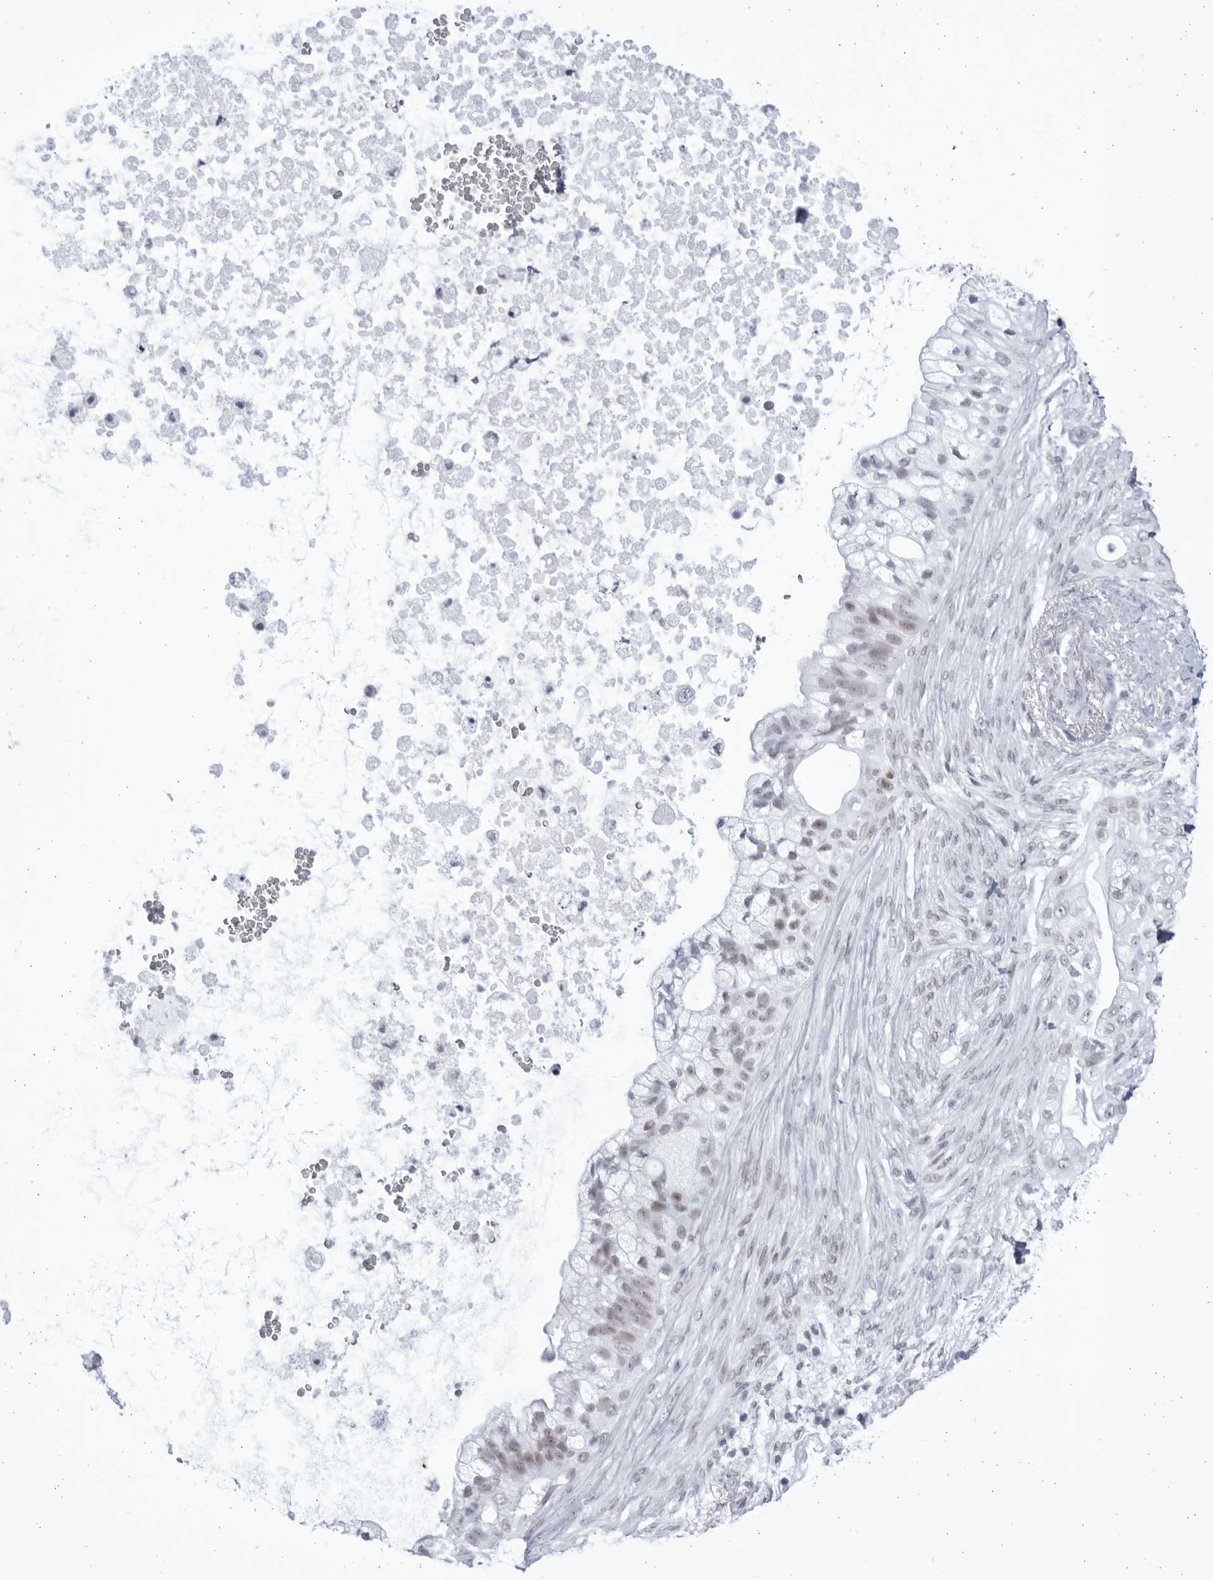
{"staining": {"intensity": "weak", "quantity": "25%-75%", "location": "nuclear"}, "tissue": "pancreatic cancer", "cell_type": "Tumor cells", "image_type": "cancer", "snomed": [{"axis": "morphology", "description": "Adenocarcinoma, NOS"}, {"axis": "topography", "description": "Pancreas"}], "caption": "This micrograph demonstrates immunohistochemistry (IHC) staining of pancreatic adenocarcinoma, with low weak nuclear expression in approximately 25%-75% of tumor cells.", "gene": "CCDC181", "patient": {"sex": "male", "age": 53}}